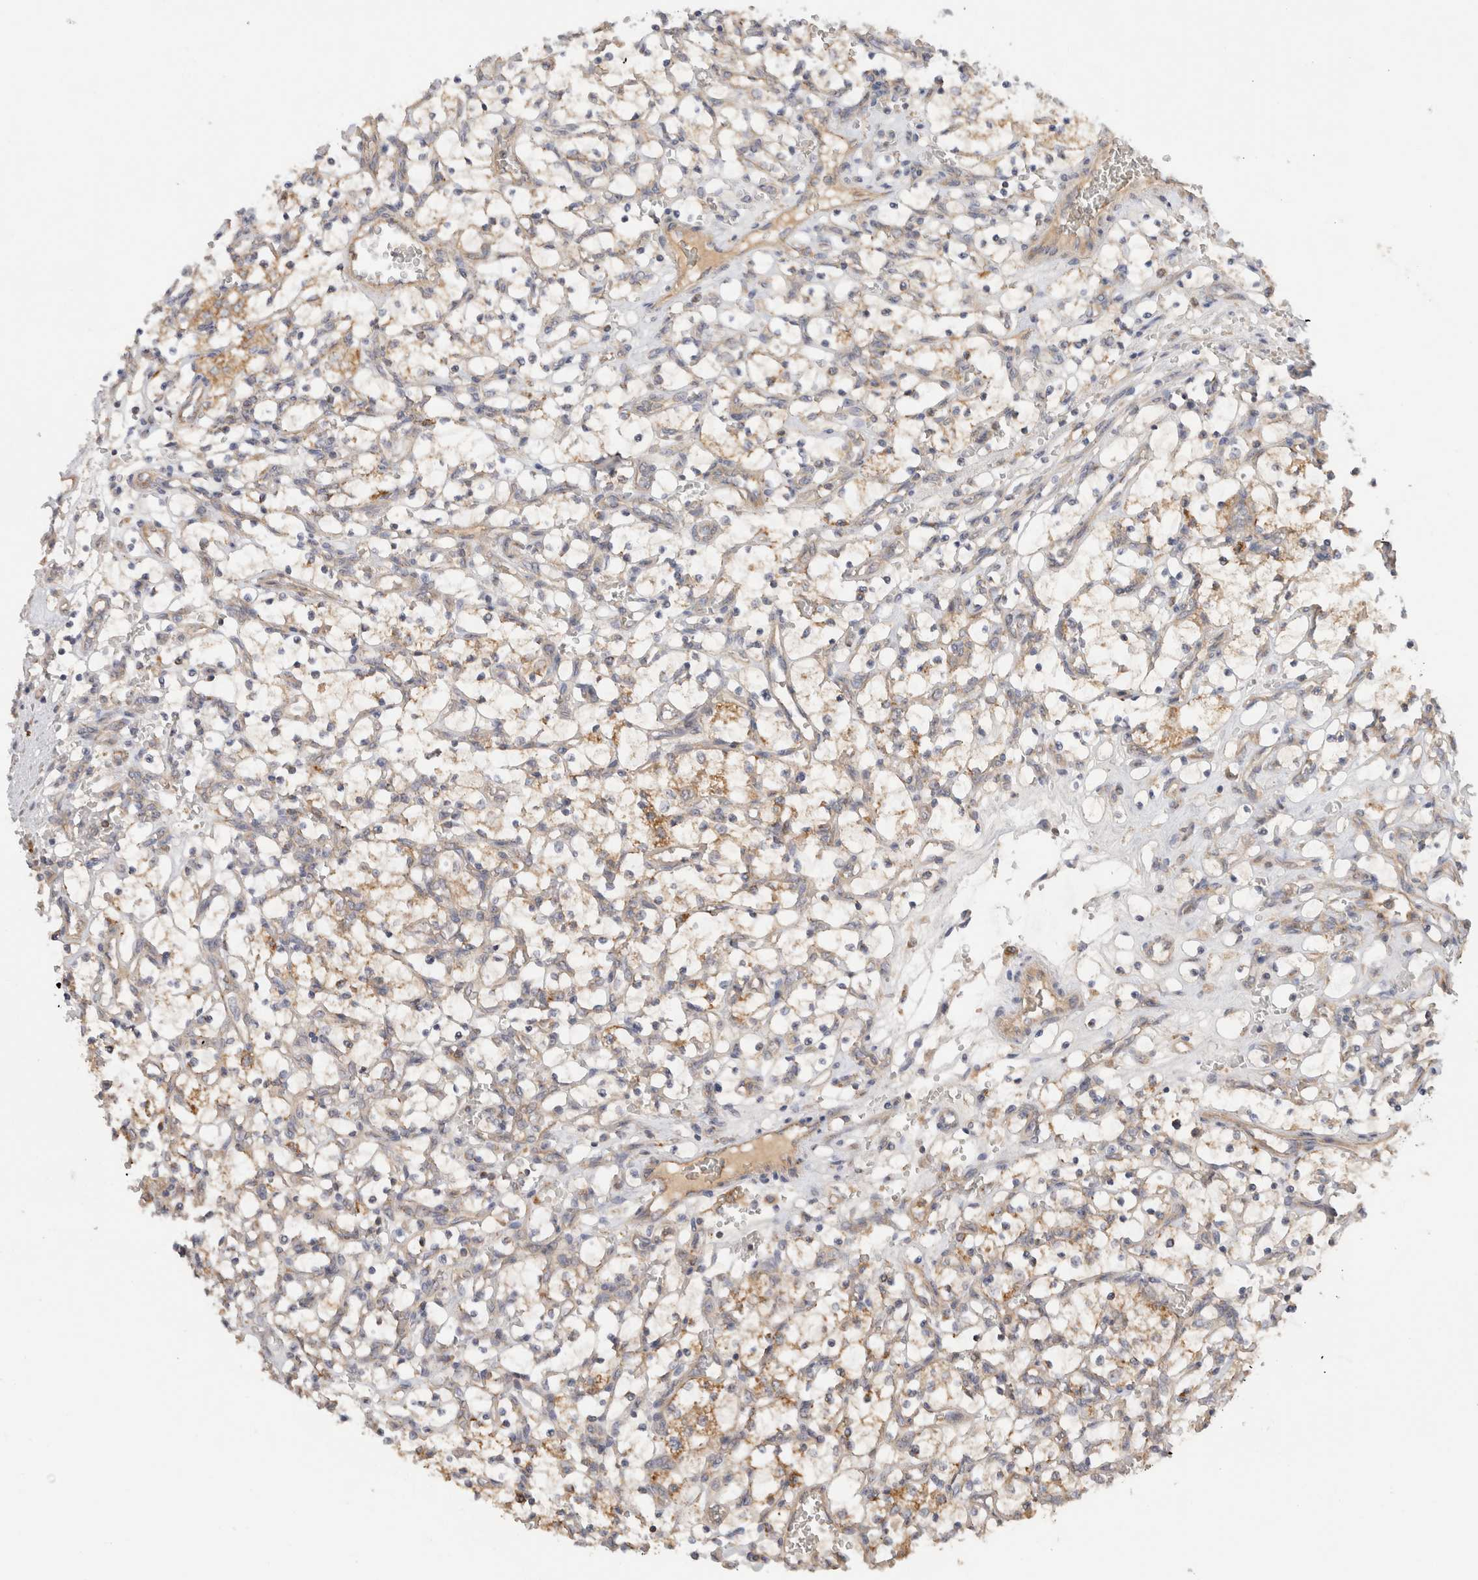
{"staining": {"intensity": "weak", "quantity": ">75%", "location": "cytoplasmic/membranous"}, "tissue": "renal cancer", "cell_type": "Tumor cells", "image_type": "cancer", "snomed": [{"axis": "morphology", "description": "Adenocarcinoma, NOS"}, {"axis": "topography", "description": "Kidney"}], "caption": "Brown immunohistochemical staining in human renal cancer (adenocarcinoma) reveals weak cytoplasmic/membranous expression in approximately >75% of tumor cells.", "gene": "SGK3", "patient": {"sex": "female", "age": 69}}